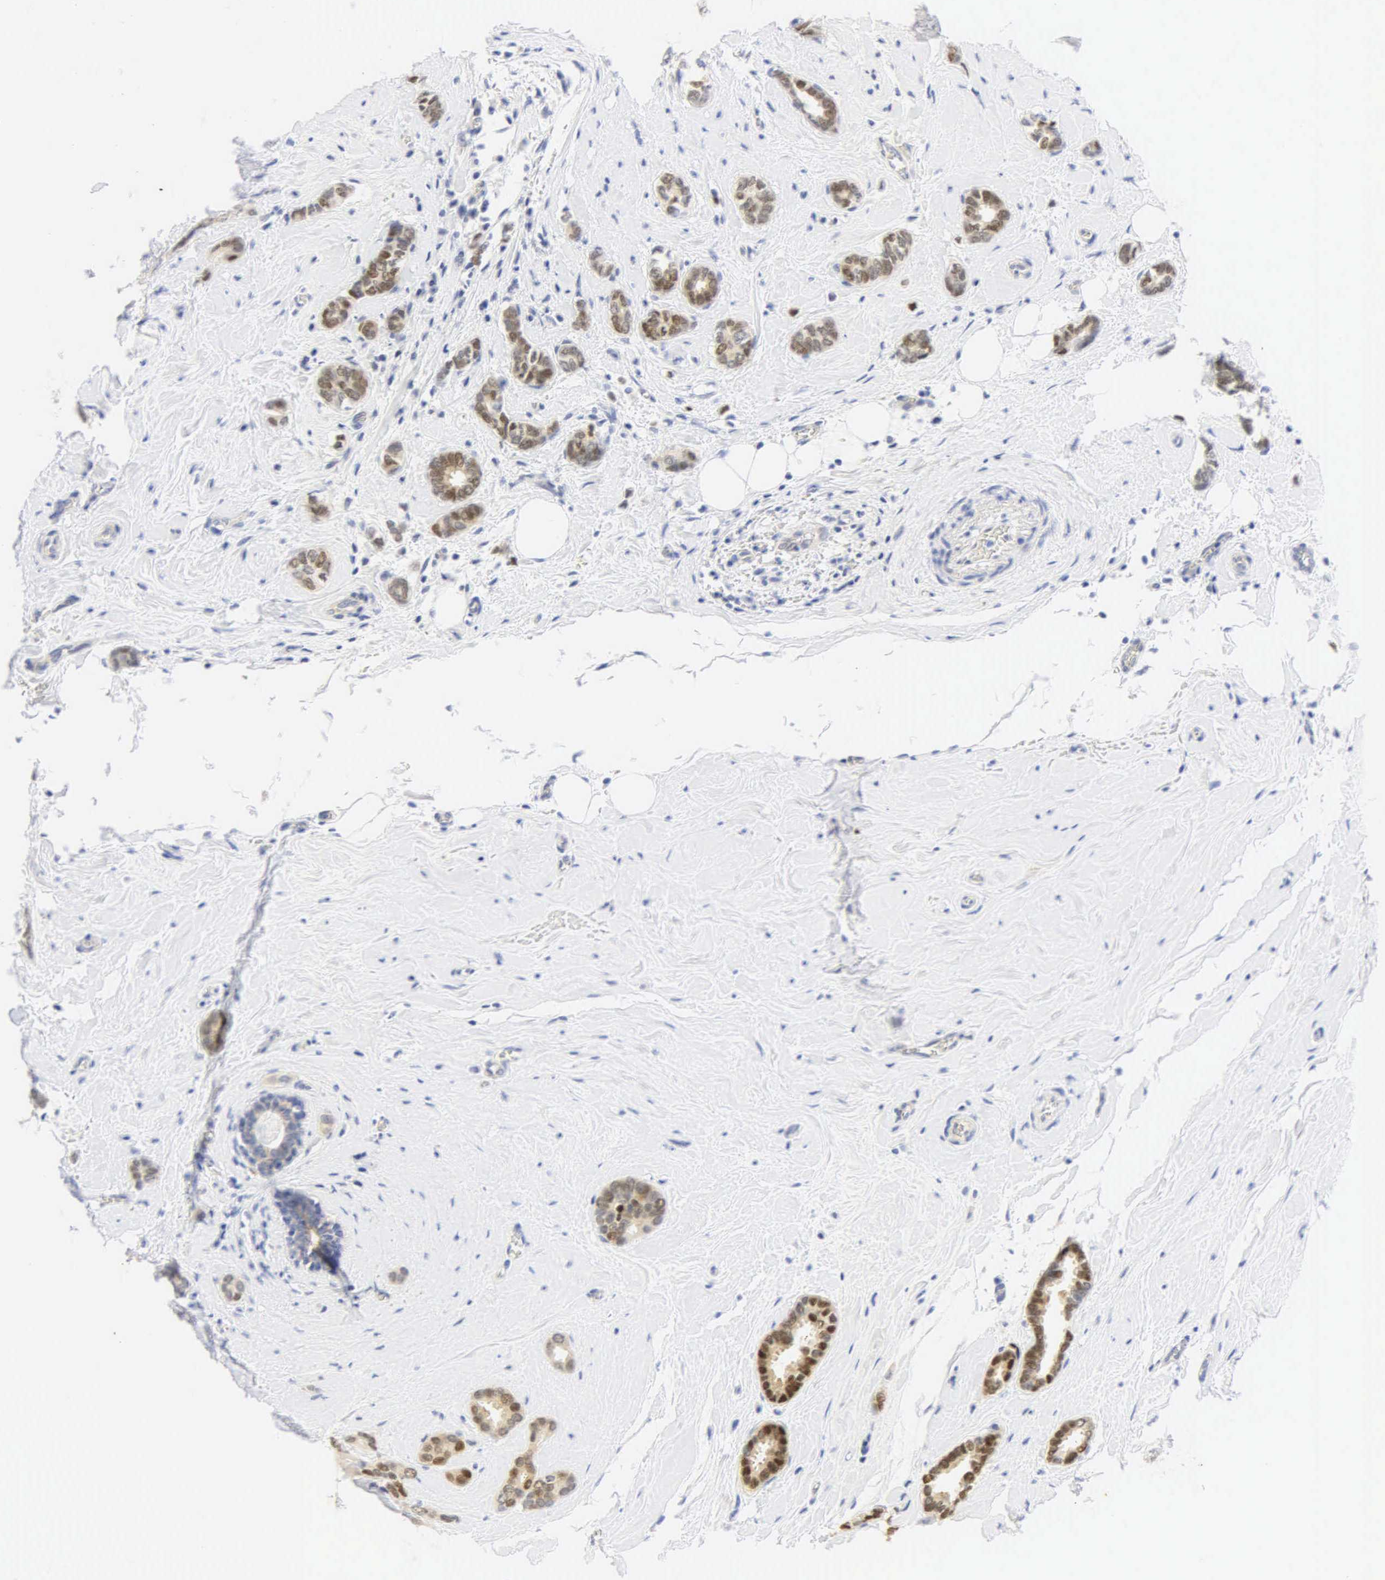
{"staining": {"intensity": "moderate", "quantity": ">75%", "location": "cytoplasmic/membranous,nuclear"}, "tissue": "breast cancer", "cell_type": "Tumor cells", "image_type": "cancer", "snomed": [{"axis": "morphology", "description": "Duct carcinoma"}, {"axis": "topography", "description": "Breast"}], "caption": "Approximately >75% of tumor cells in human intraductal carcinoma (breast) demonstrate moderate cytoplasmic/membranous and nuclear protein staining as visualized by brown immunohistochemical staining.", "gene": "PGR", "patient": {"sex": "female", "age": 50}}